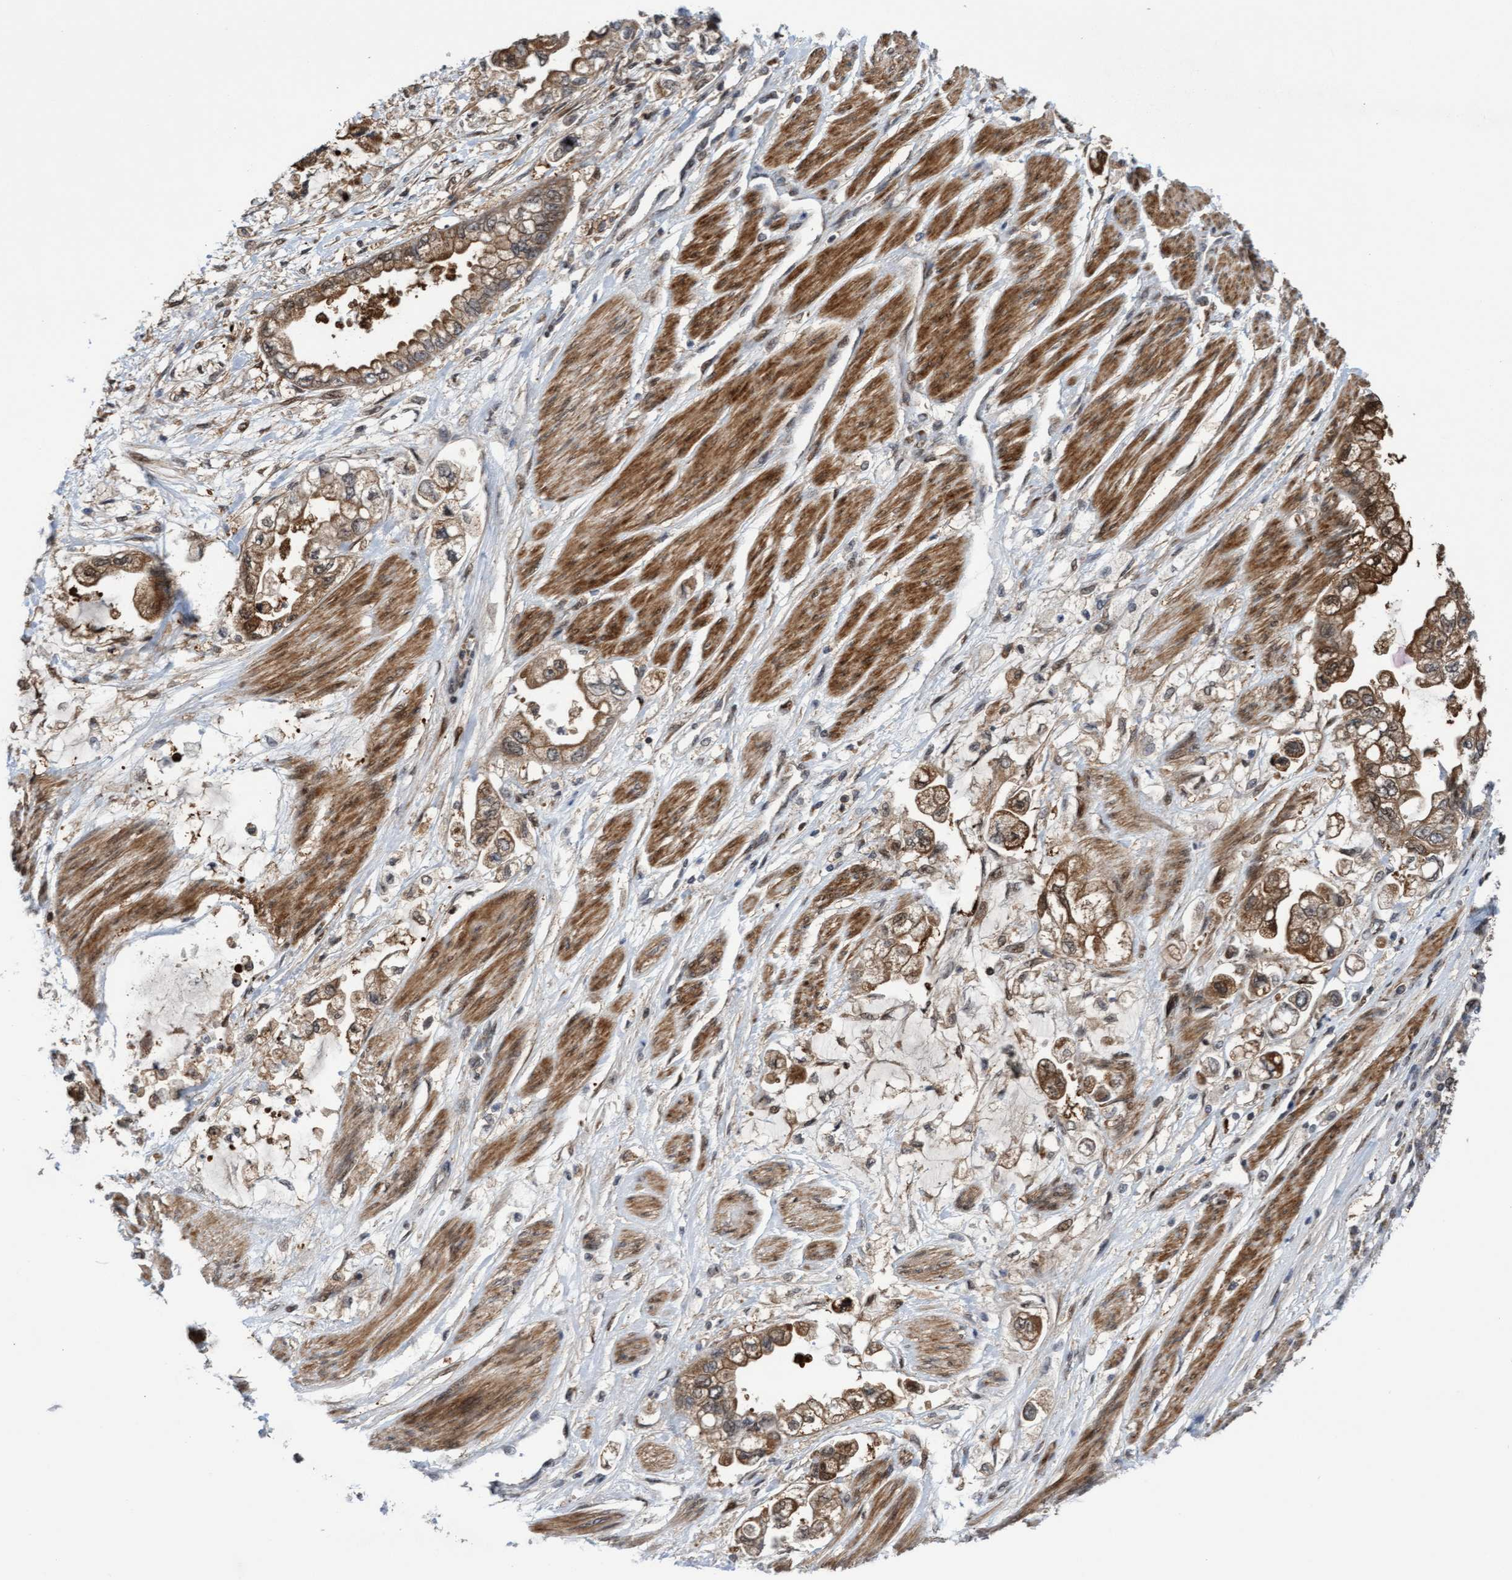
{"staining": {"intensity": "moderate", "quantity": ">75%", "location": "cytoplasmic/membranous"}, "tissue": "stomach cancer", "cell_type": "Tumor cells", "image_type": "cancer", "snomed": [{"axis": "morphology", "description": "Normal tissue, NOS"}, {"axis": "morphology", "description": "Adenocarcinoma, NOS"}, {"axis": "topography", "description": "Stomach"}], "caption": "A medium amount of moderate cytoplasmic/membranous staining is seen in approximately >75% of tumor cells in stomach adenocarcinoma tissue.", "gene": "ITFG1", "patient": {"sex": "male", "age": 62}}